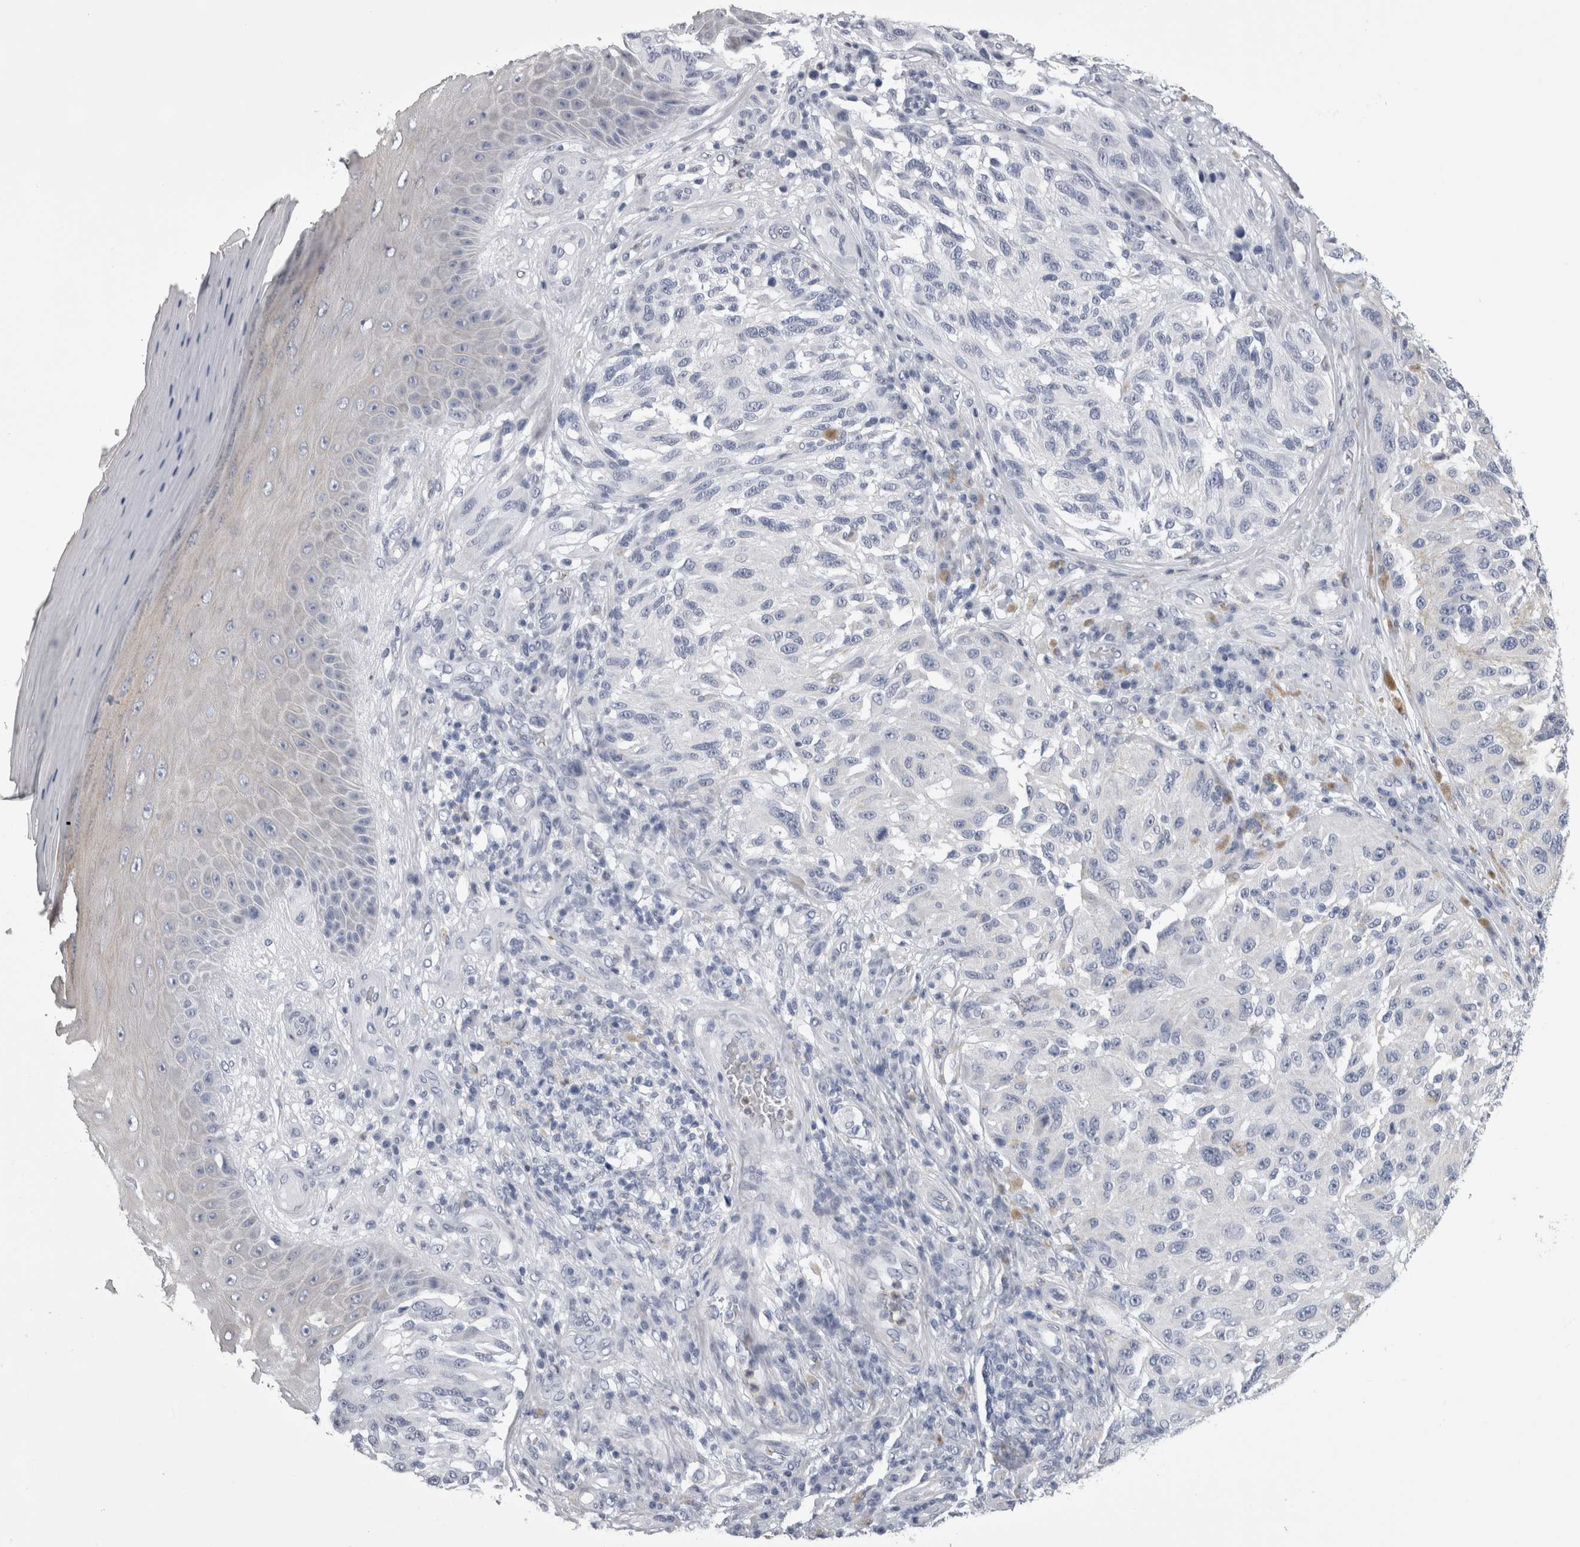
{"staining": {"intensity": "negative", "quantity": "none", "location": "none"}, "tissue": "melanoma", "cell_type": "Tumor cells", "image_type": "cancer", "snomed": [{"axis": "morphology", "description": "Malignant melanoma, NOS"}, {"axis": "topography", "description": "Skin"}], "caption": "This is a photomicrograph of IHC staining of malignant melanoma, which shows no positivity in tumor cells.", "gene": "ALDH8A1", "patient": {"sex": "female", "age": 73}}